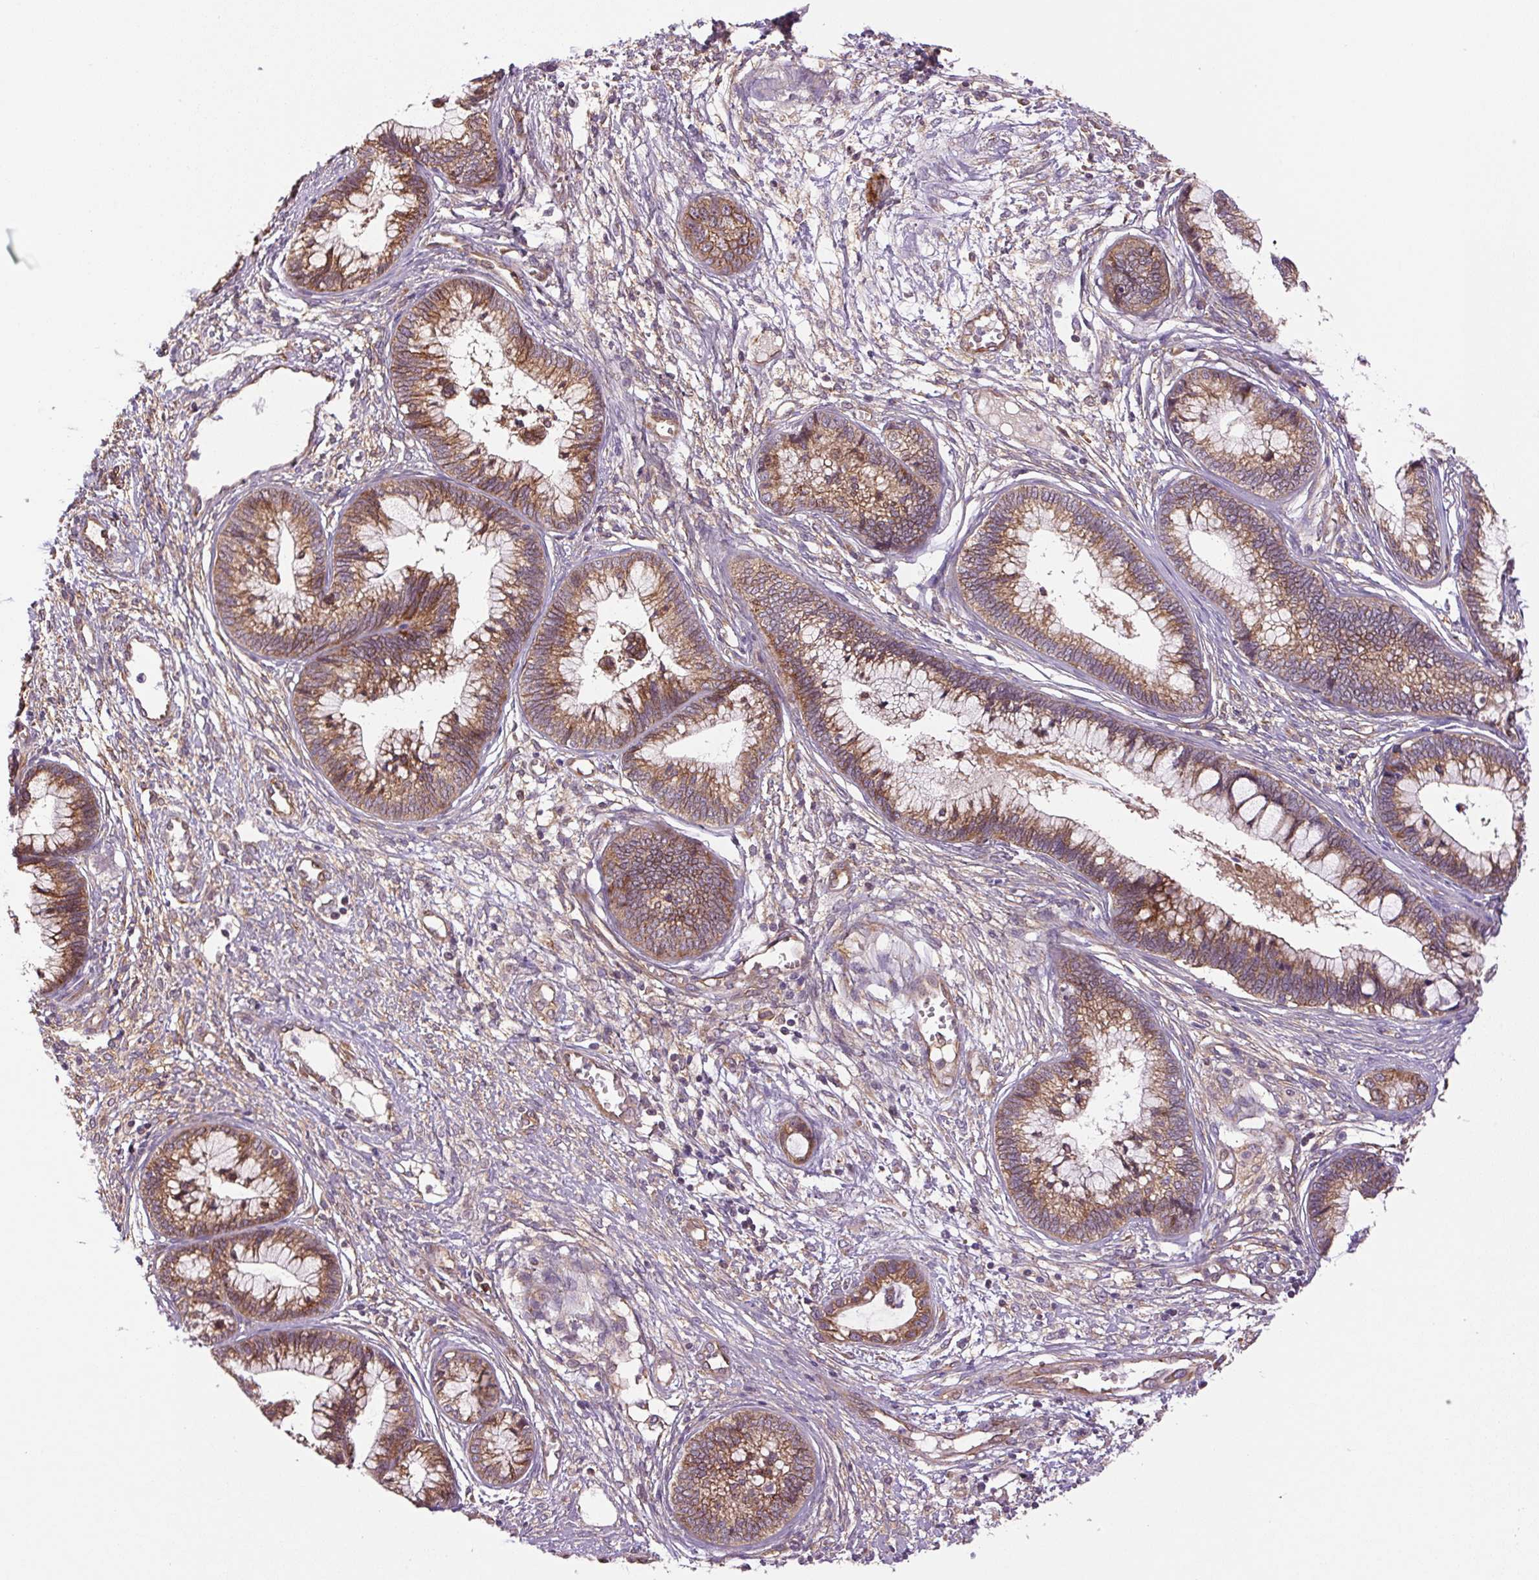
{"staining": {"intensity": "moderate", "quantity": ">75%", "location": "cytoplasmic/membranous"}, "tissue": "cervical cancer", "cell_type": "Tumor cells", "image_type": "cancer", "snomed": [{"axis": "morphology", "description": "Adenocarcinoma, NOS"}, {"axis": "topography", "description": "Cervix"}], "caption": "This is an image of IHC staining of cervical cancer (adenocarcinoma), which shows moderate positivity in the cytoplasmic/membranous of tumor cells.", "gene": "SEPTIN10", "patient": {"sex": "female", "age": 44}}